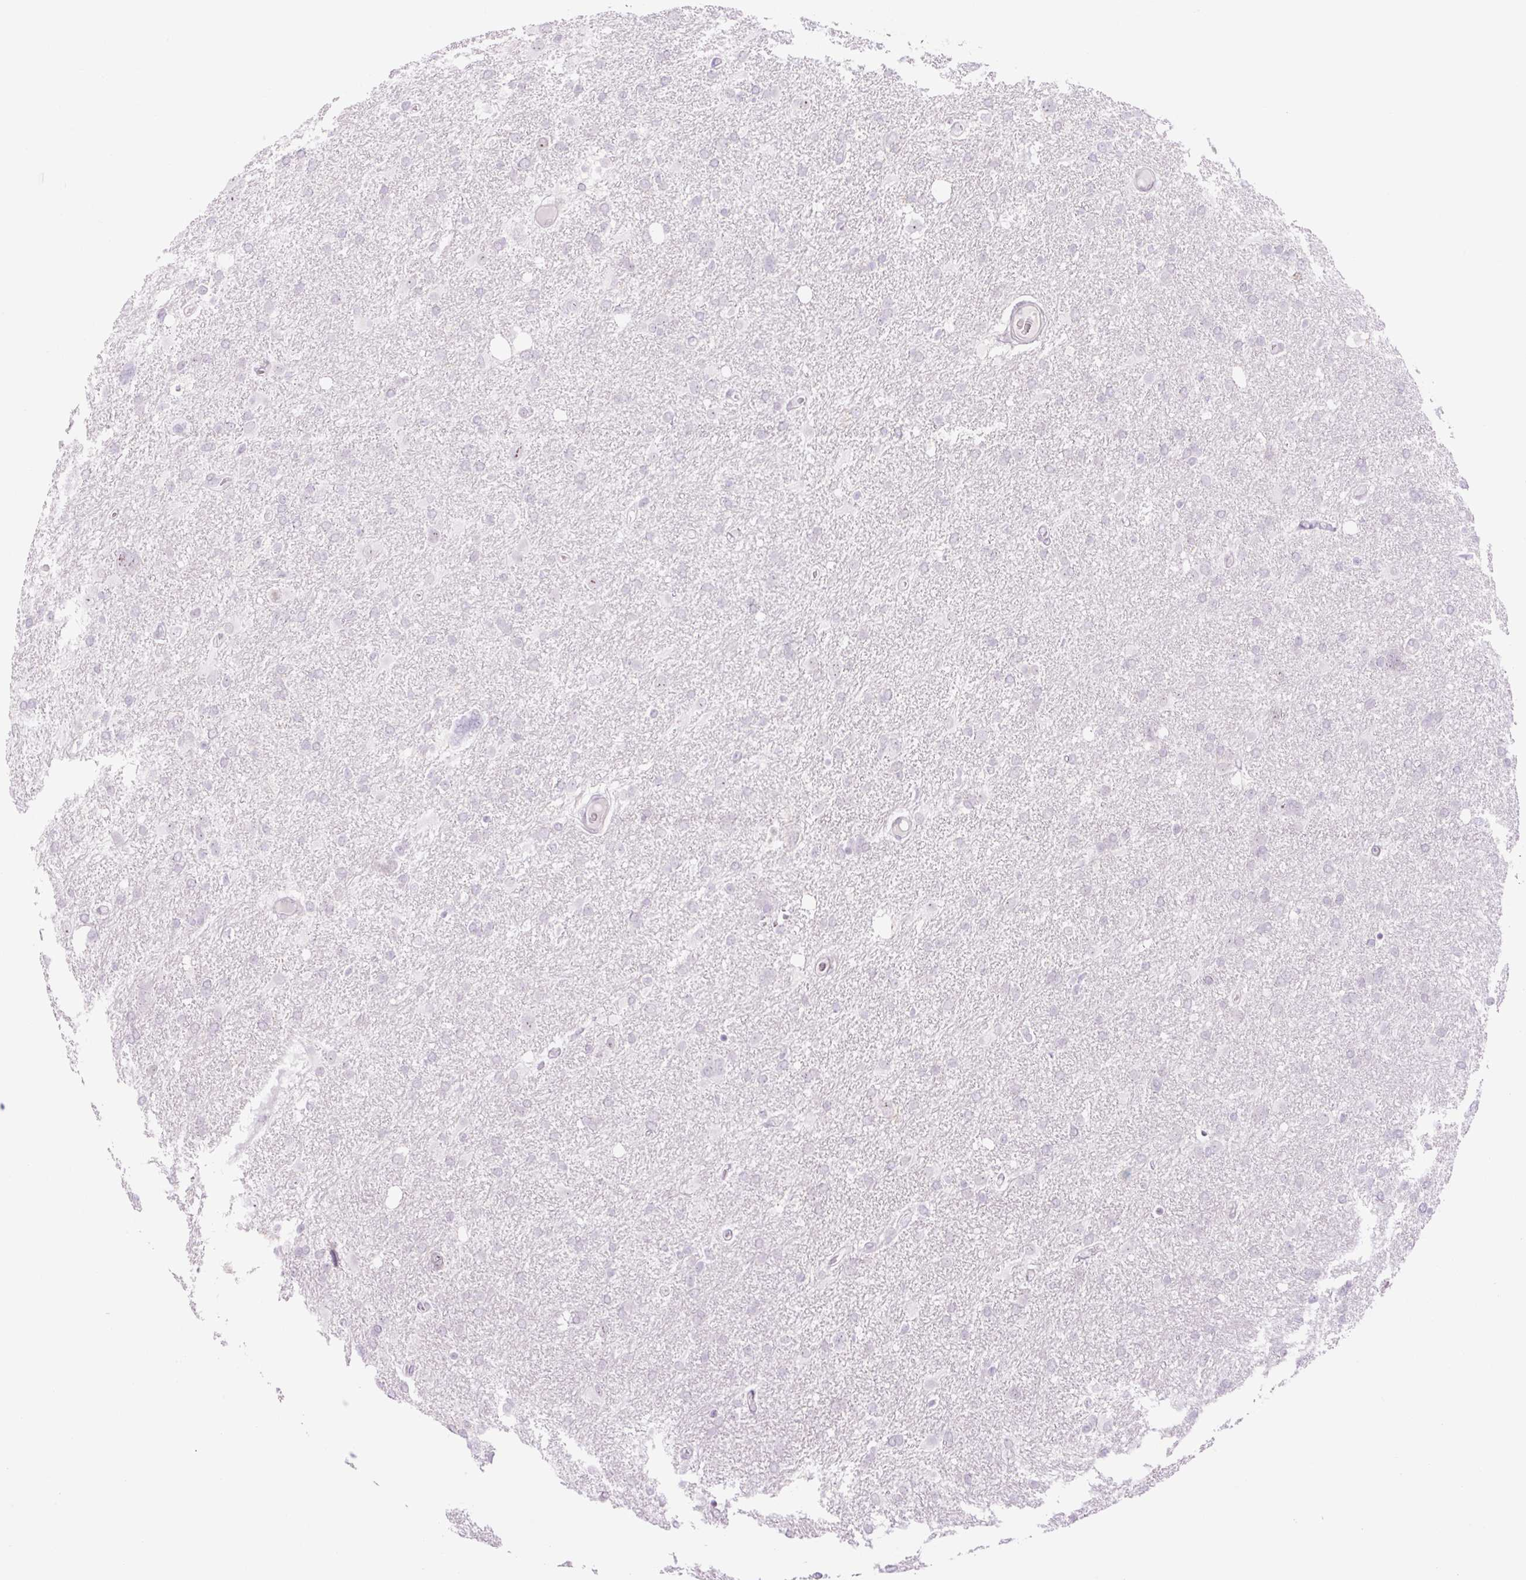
{"staining": {"intensity": "negative", "quantity": "none", "location": "none"}, "tissue": "glioma", "cell_type": "Tumor cells", "image_type": "cancer", "snomed": [{"axis": "morphology", "description": "Glioma, malignant, High grade"}, {"axis": "topography", "description": "Brain"}], "caption": "Immunohistochemistry of glioma exhibits no positivity in tumor cells.", "gene": "ZNF417", "patient": {"sex": "male", "age": 61}}